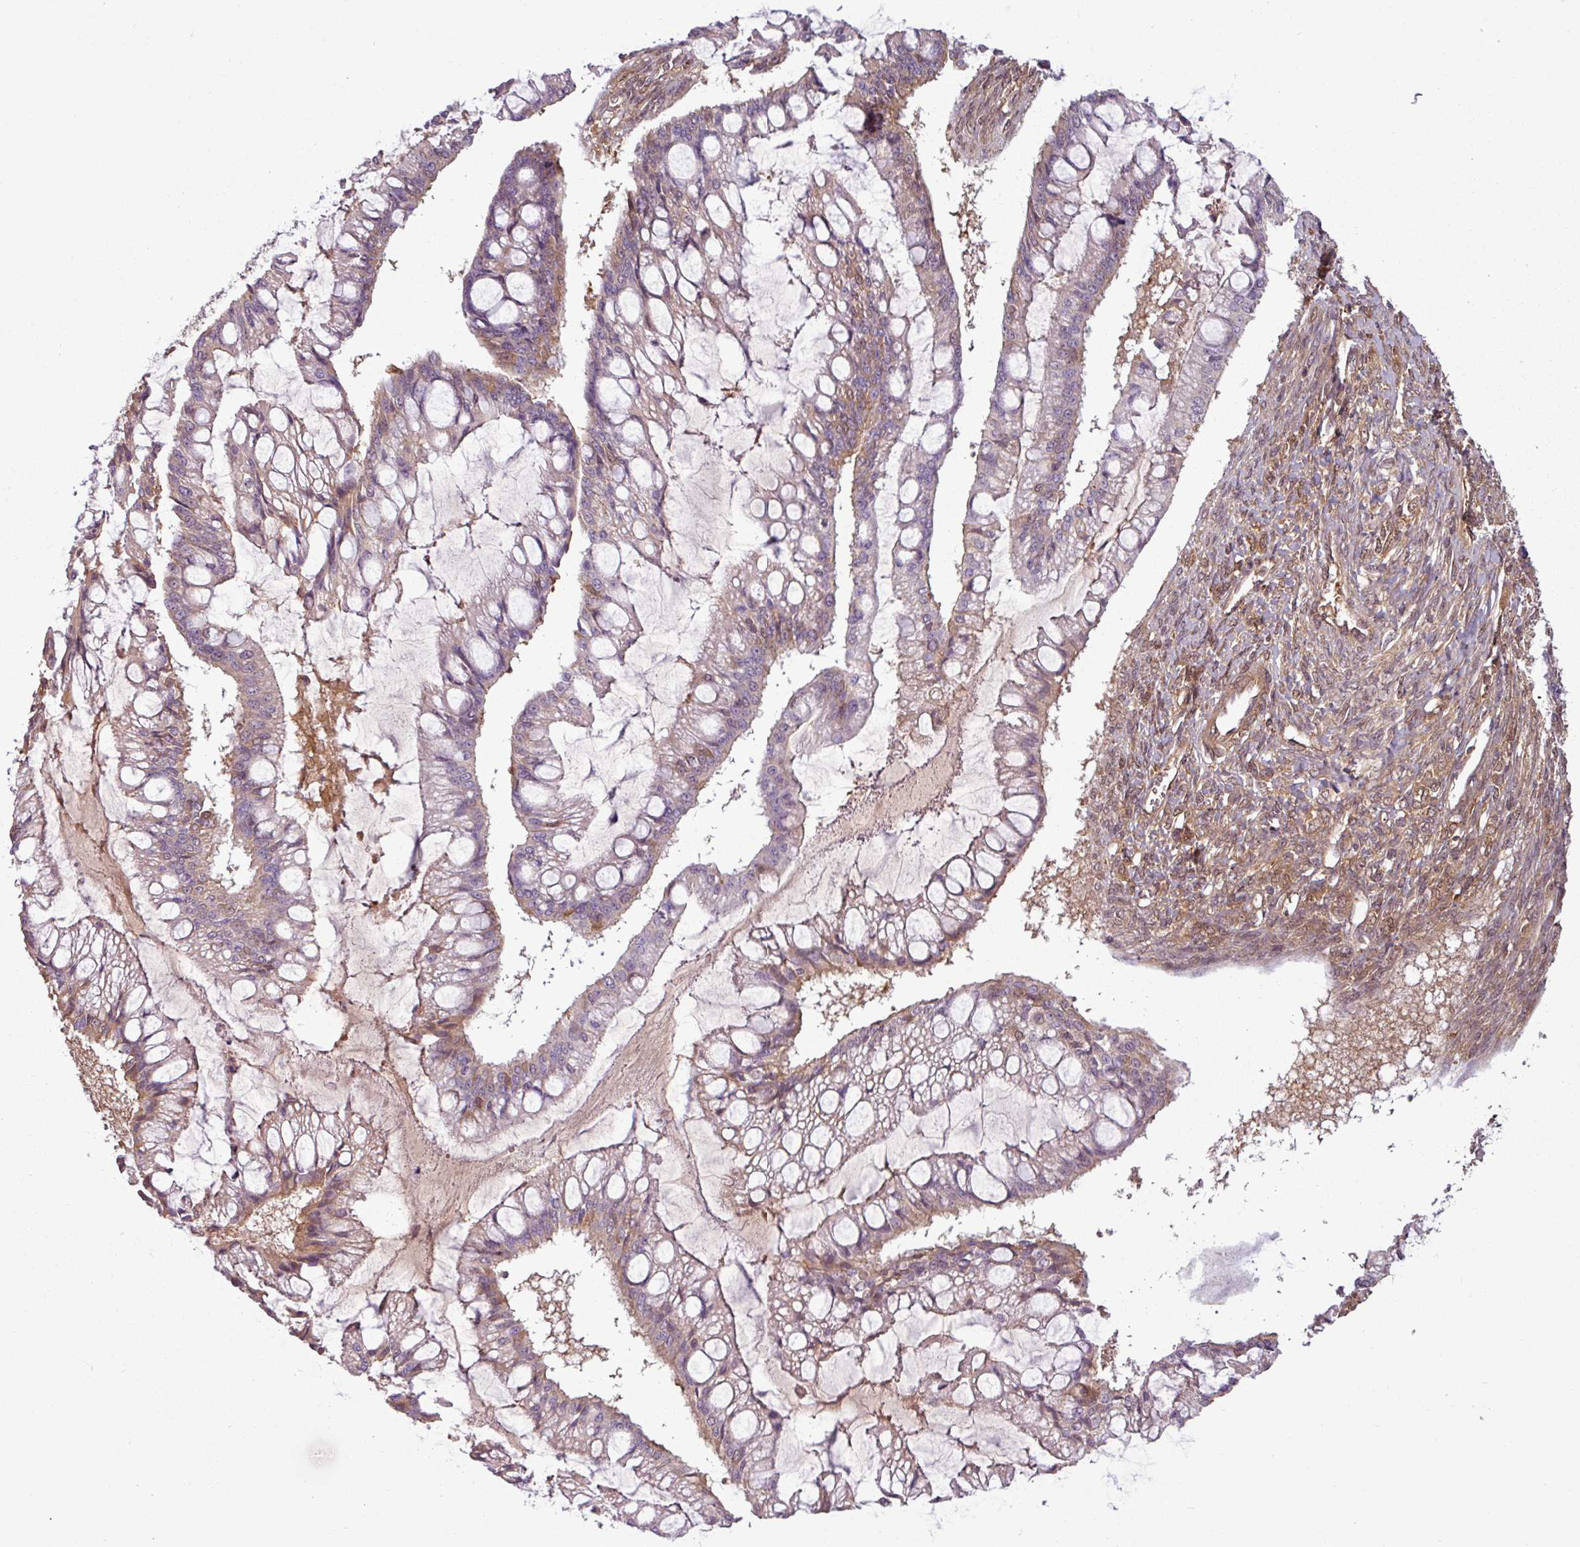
{"staining": {"intensity": "weak", "quantity": "25%-75%", "location": "cytoplasmic/membranous"}, "tissue": "ovarian cancer", "cell_type": "Tumor cells", "image_type": "cancer", "snomed": [{"axis": "morphology", "description": "Cystadenocarcinoma, mucinous, NOS"}, {"axis": "topography", "description": "Ovary"}], "caption": "A low amount of weak cytoplasmic/membranous positivity is identified in about 25%-75% of tumor cells in ovarian mucinous cystadenocarcinoma tissue.", "gene": "SH3BGRL", "patient": {"sex": "female", "age": 73}}